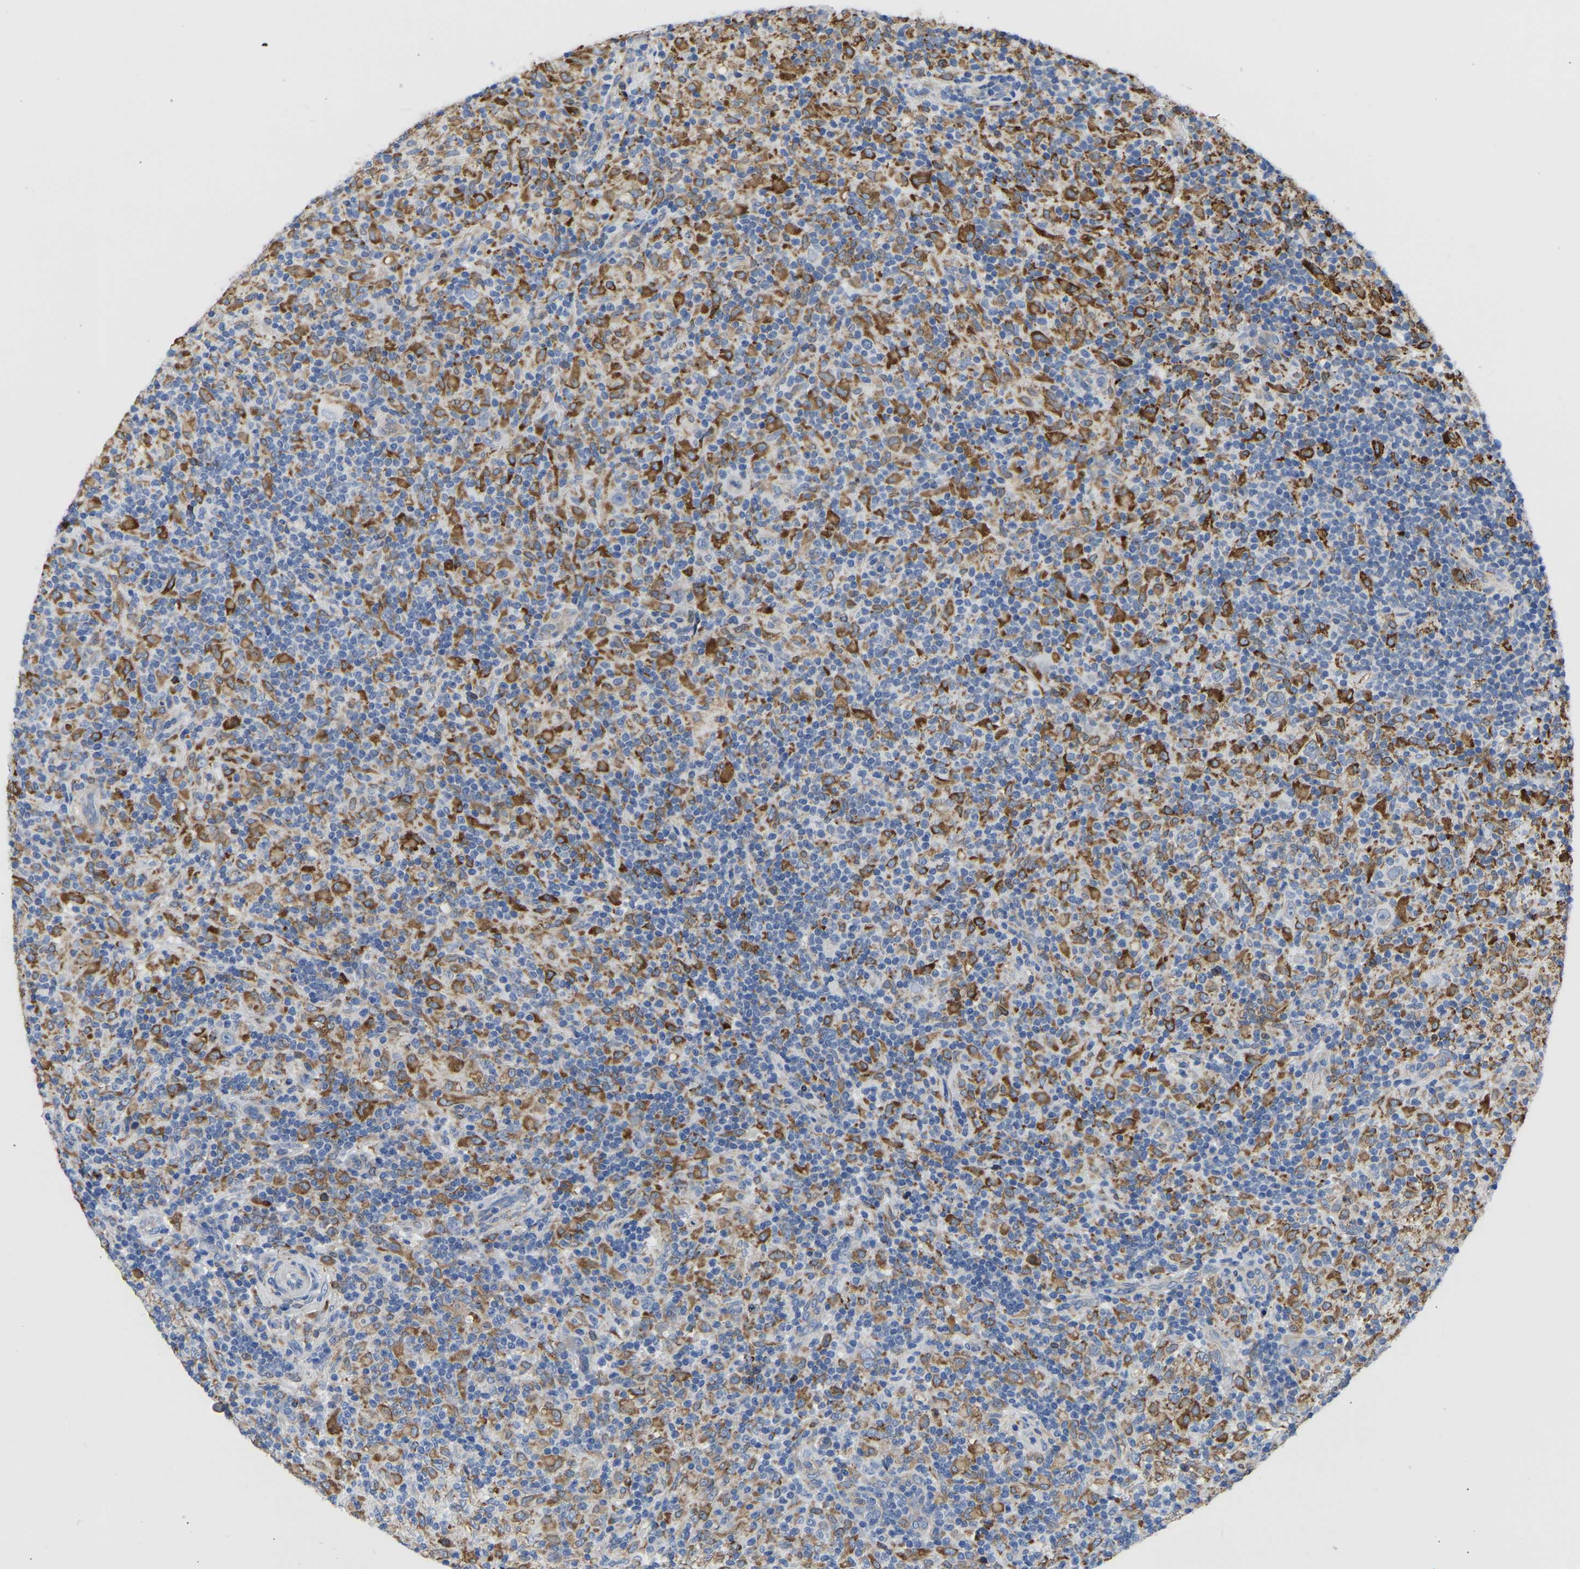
{"staining": {"intensity": "moderate", "quantity": "25%-75%", "location": "cytoplasmic/membranous"}, "tissue": "lymphoma", "cell_type": "Tumor cells", "image_type": "cancer", "snomed": [{"axis": "morphology", "description": "Hodgkin's disease, NOS"}, {"axis": "topography", "description": "Lymph node"}], "caption": "Immunohistochemical staining of human Hodgkin's disease displays moderate cytoplasmic/membranous protein expression in about 25%-75% of tumor cells. (DAB = brown stain, brightfield microscopy at high magnification).", "gene": "P4HB", "patient": {"sex": "male", "age": 70}}